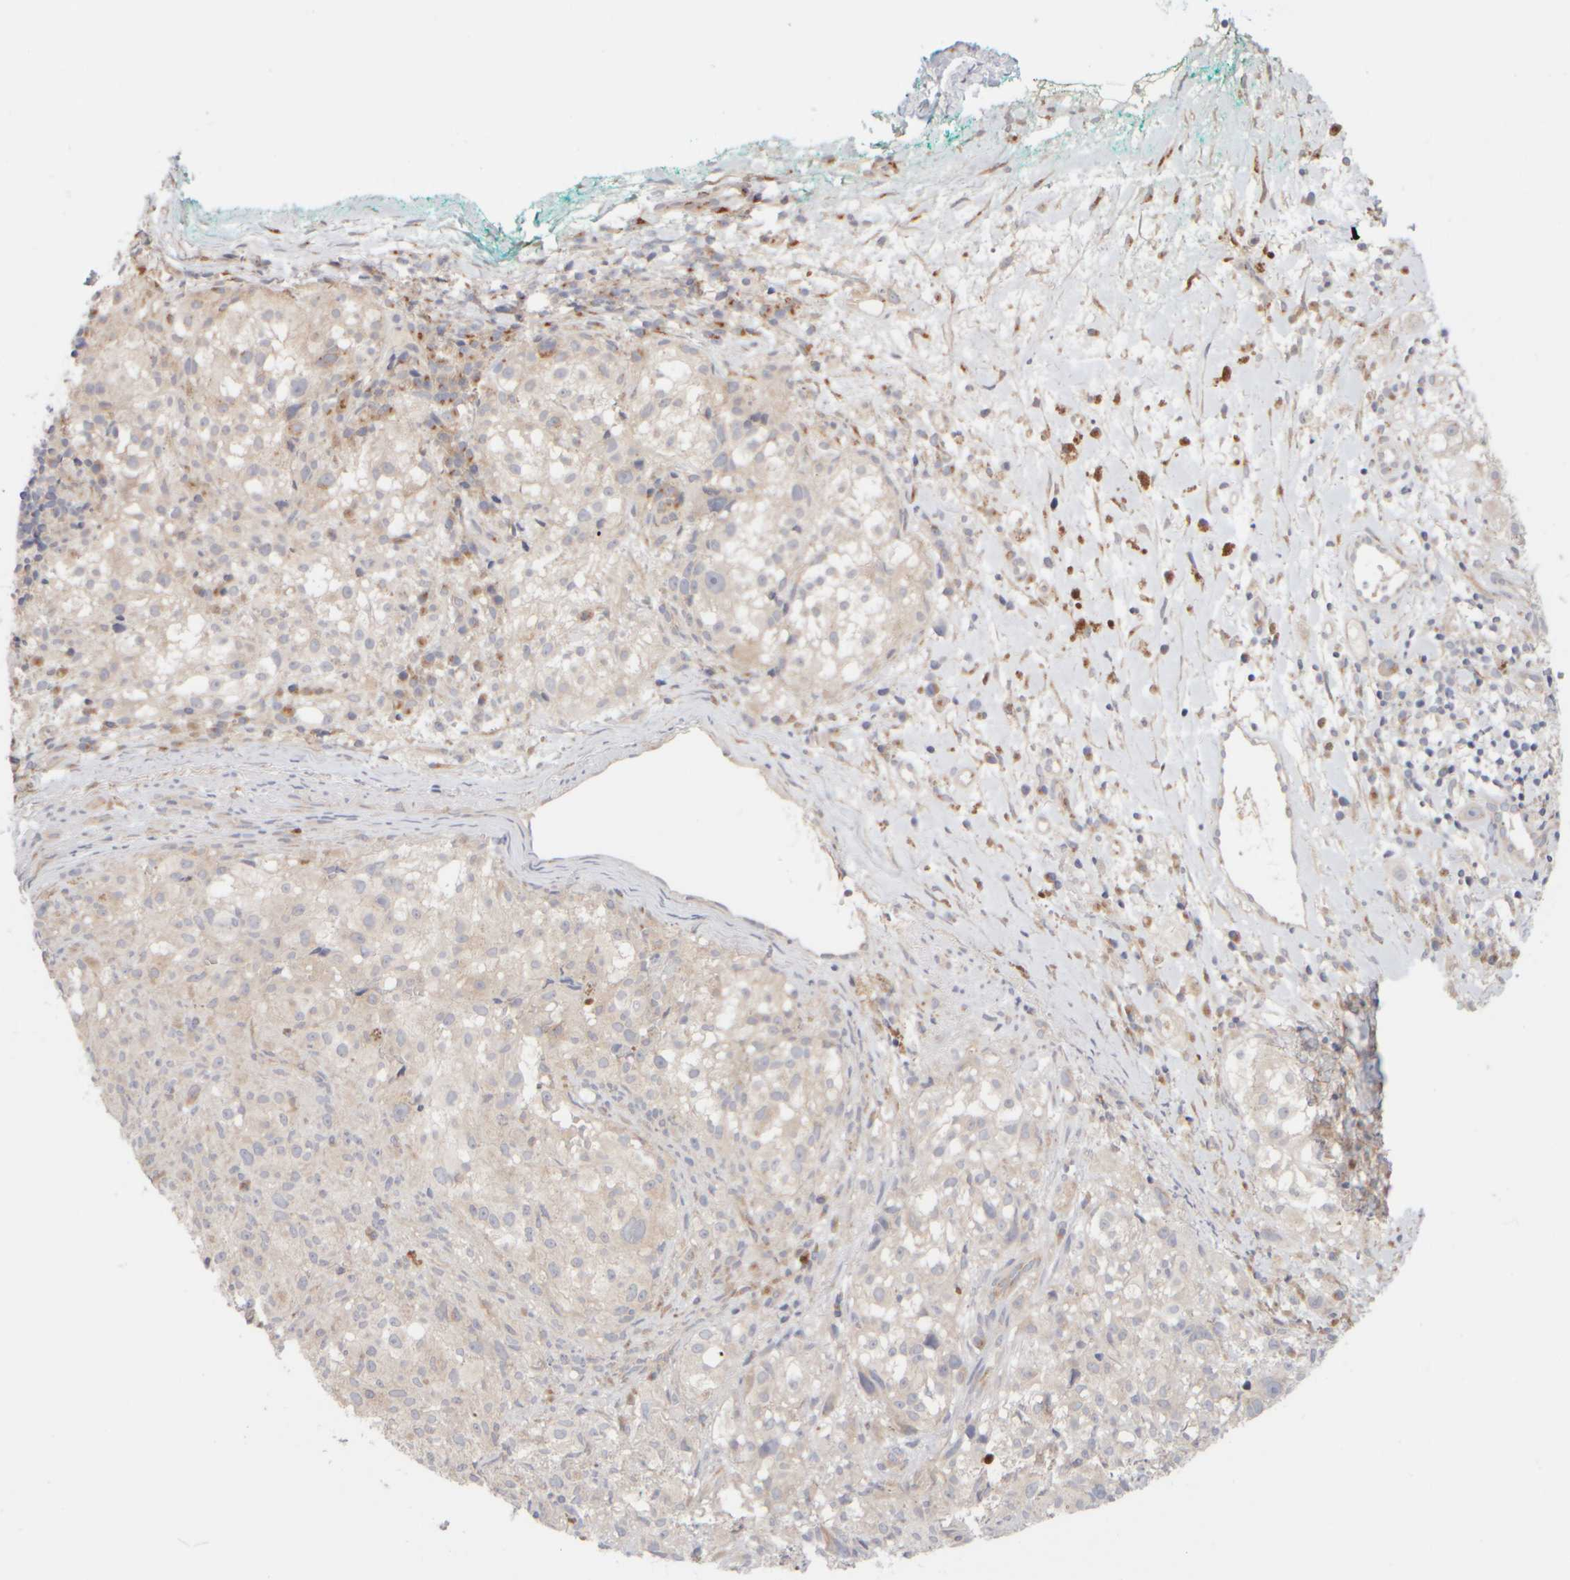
{"staining": {"intensity": "negative", "quantity": "none", "location": "none"}, "tissue": "melanoma", "cell_type": "Tumor cells", "image_type": "cancer", "snomed": [{"axis": "morphology", "description": "Necrosis, NOS"}, {"axis": "morphology", "description": "Malignant melanoma, NOS"}, {"axis": "topography", "description": "Skin"}], "caption": "DAB immunohistochemical staining of human melanoma exhibits no significant positivity in tumor cells.", "gene": "GOPC", "patient": {"sex": "female", "age": 87}}